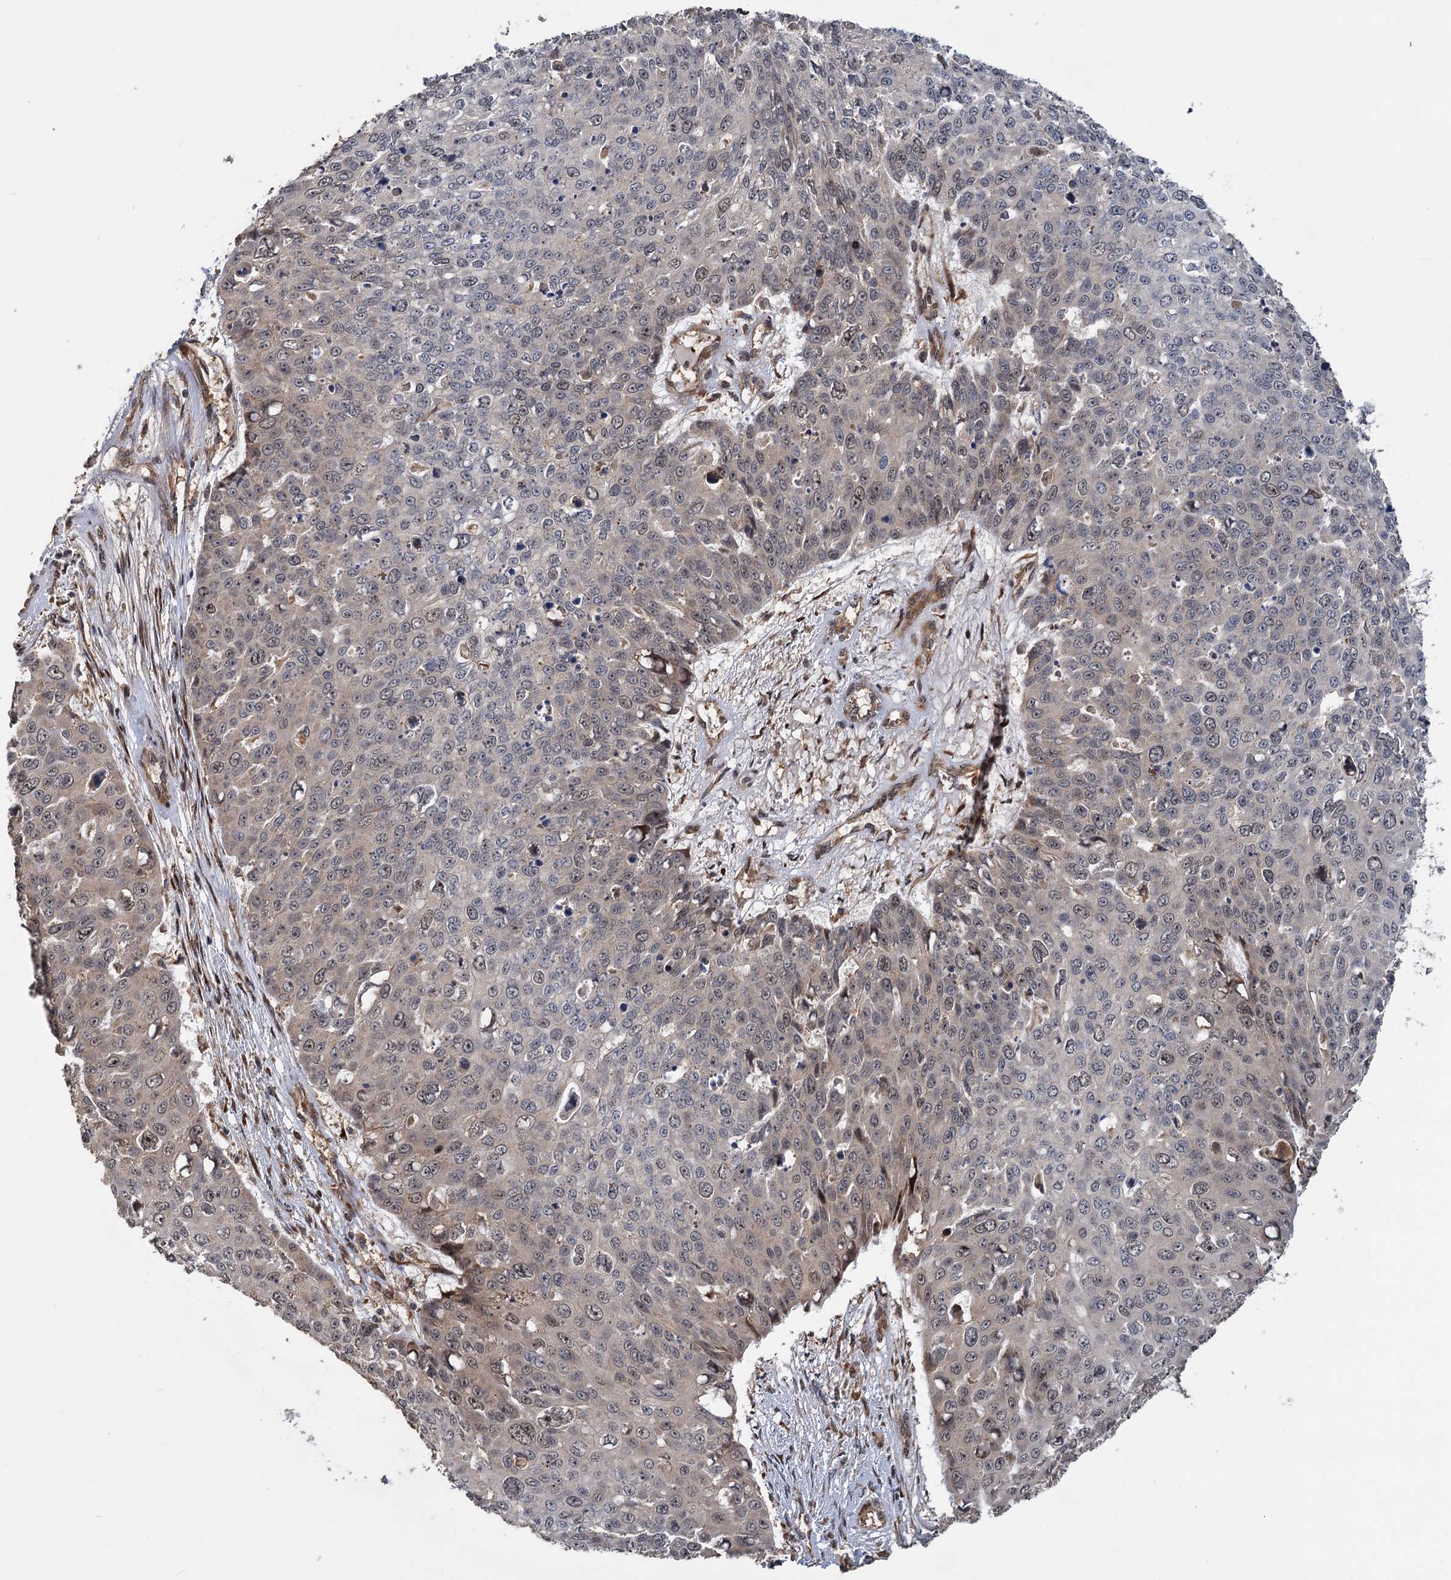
{"staining": {"intensity": "negative", "quantity": "none", "location": "none"}, "tissue": "skin cancer", "cell_type": "Tumor cells", "image_type": "cancer", "snomed": [{"axis": "morphology", "description": "Squamous cell carcinoma, NOS"}, {"axis": "topography", "description": "Skin"}], "caption": "Immunohistochemistry photomicrograph of human squamous cell carcinoma (skin) stained for a protein (brown), which exhibits no expression in tumor cells.", "gene": "KANSL2", "patient": {"sex": "male", "age": 71}}